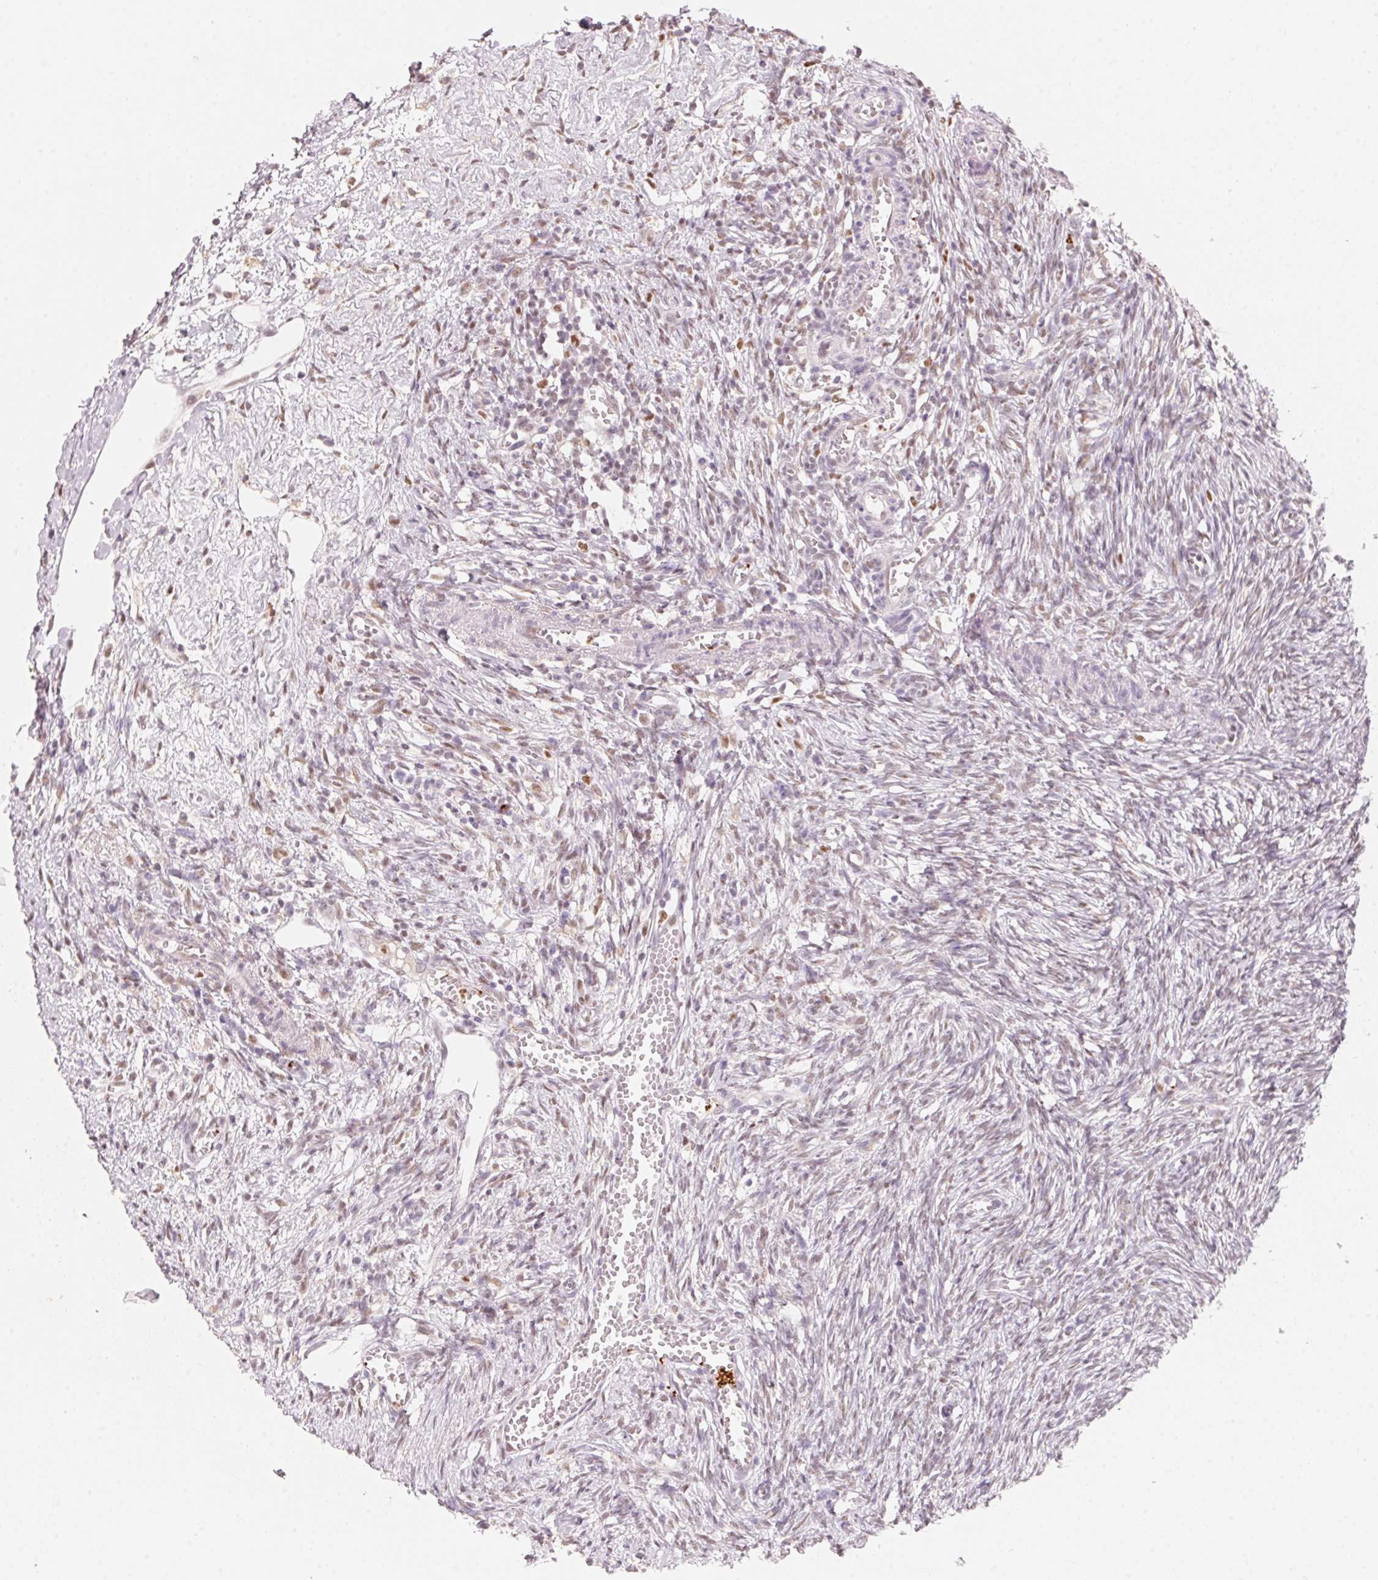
{"staining": {"intensity": "strong", "quantity": ">75%", "location": "cytoplasmic/membranous"}, "tissue": "ovary", "cell_type": "Follicle cells", "image_type": "normal", "snomed": [{"axis": "morphology", "description": "Normal tissue, NOS"}, {"axis": "topography", "description": "Ovary"}], "caption": "Strong cytoplasmic/membranous expression for a protein is appreciated in approximately >75% of follicle cells of benign ovary using immunohistochemistry.", "gene": "ARHGAP22", "patient": {"sex": "female", "age": 41}}